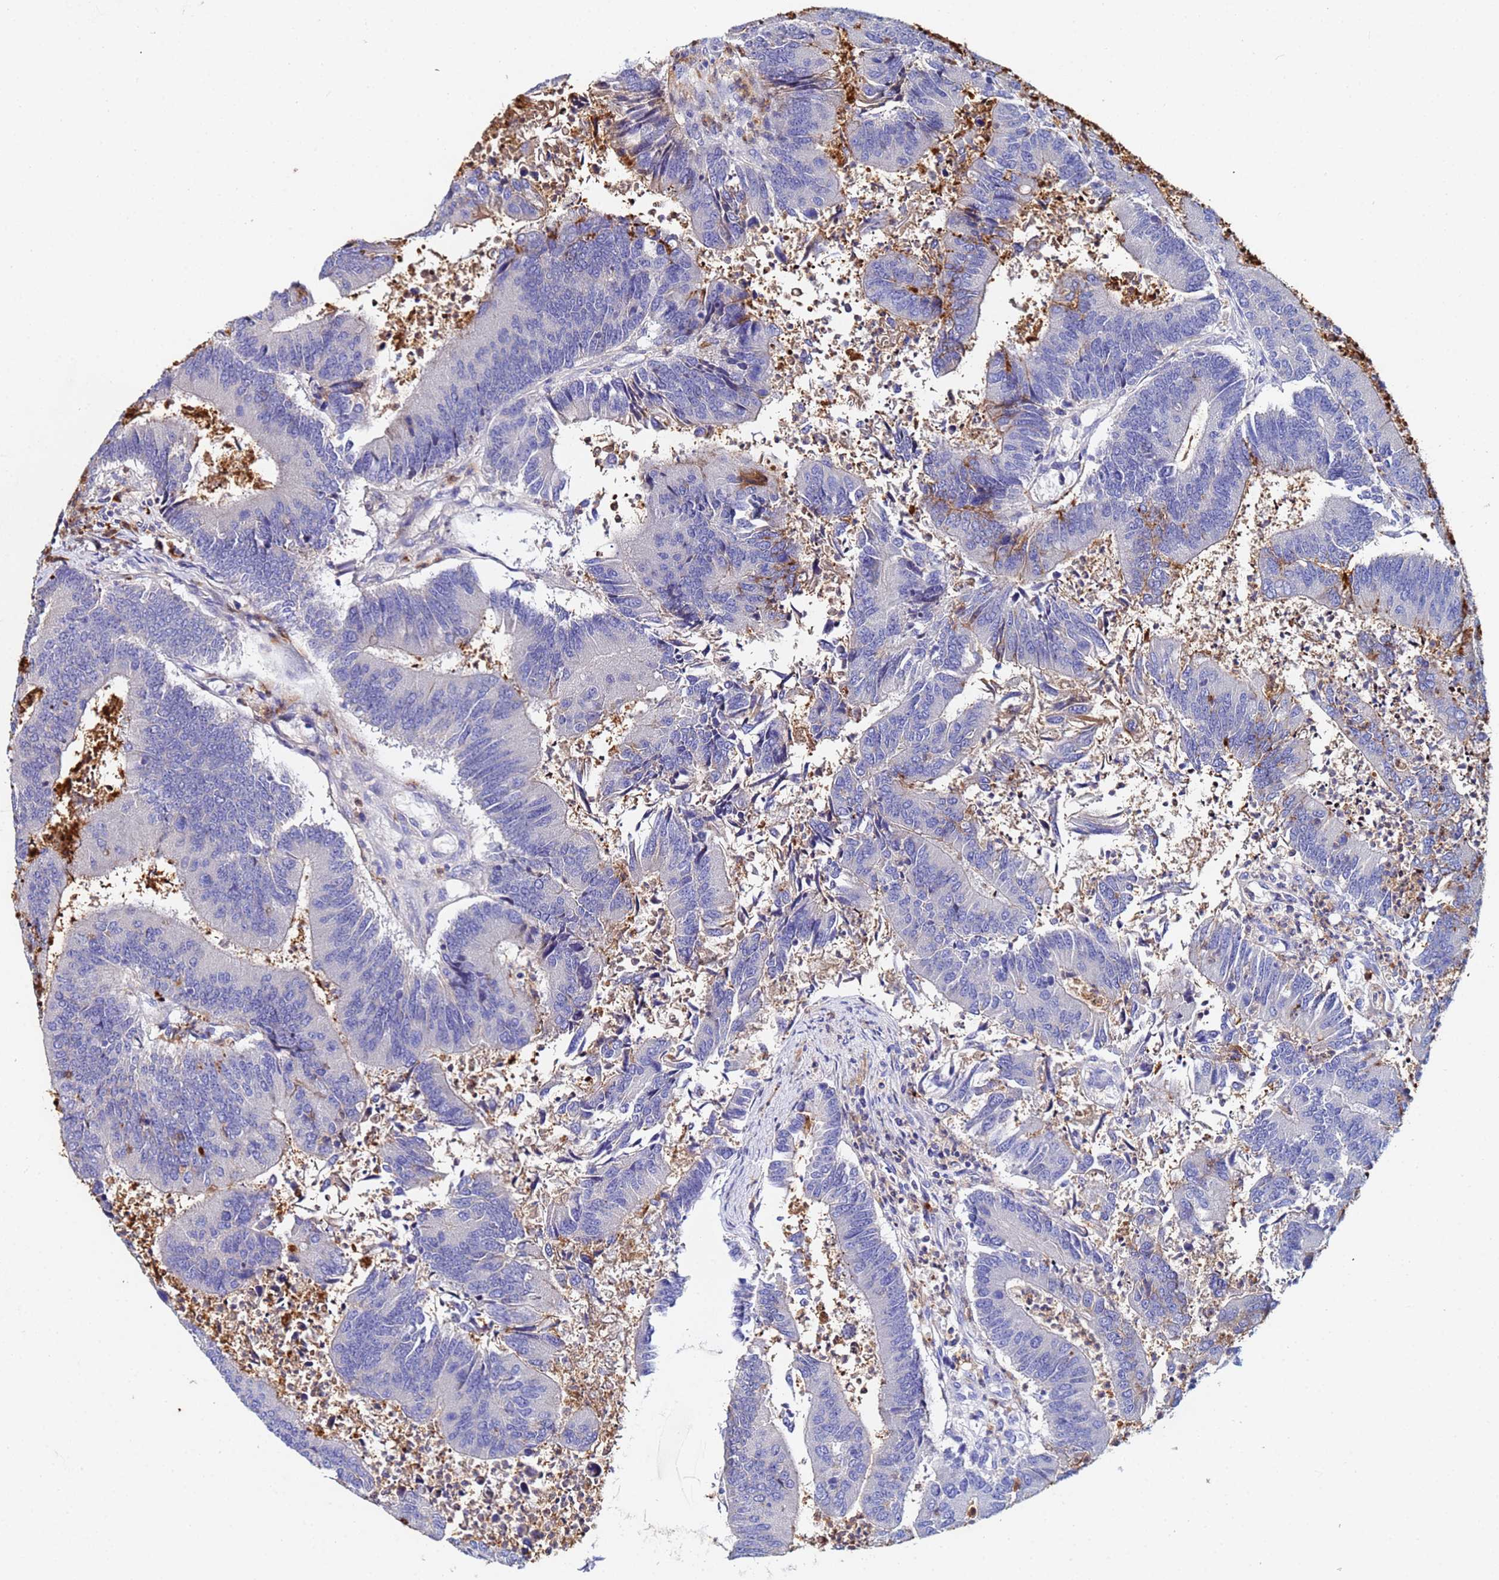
{"staining": {"intensity": "negative", "quantity": "none", "location": "none"}, "tissue": "colorectal cancer", "cell_type": "Tumor cells", "image_type": "cancer", "snomed": [{"axis": "morphology", "description": "Adenocarcinoma, NOS"}, {"axis": "topography", "description": "Colon"}], "caption": "The photomicrograph demonstrates no staining of tumor cells in colorectal cancer (adenocarcinoma).", "gene": "TUBAL3", "patient": {"sex": "female", "age": 67}}